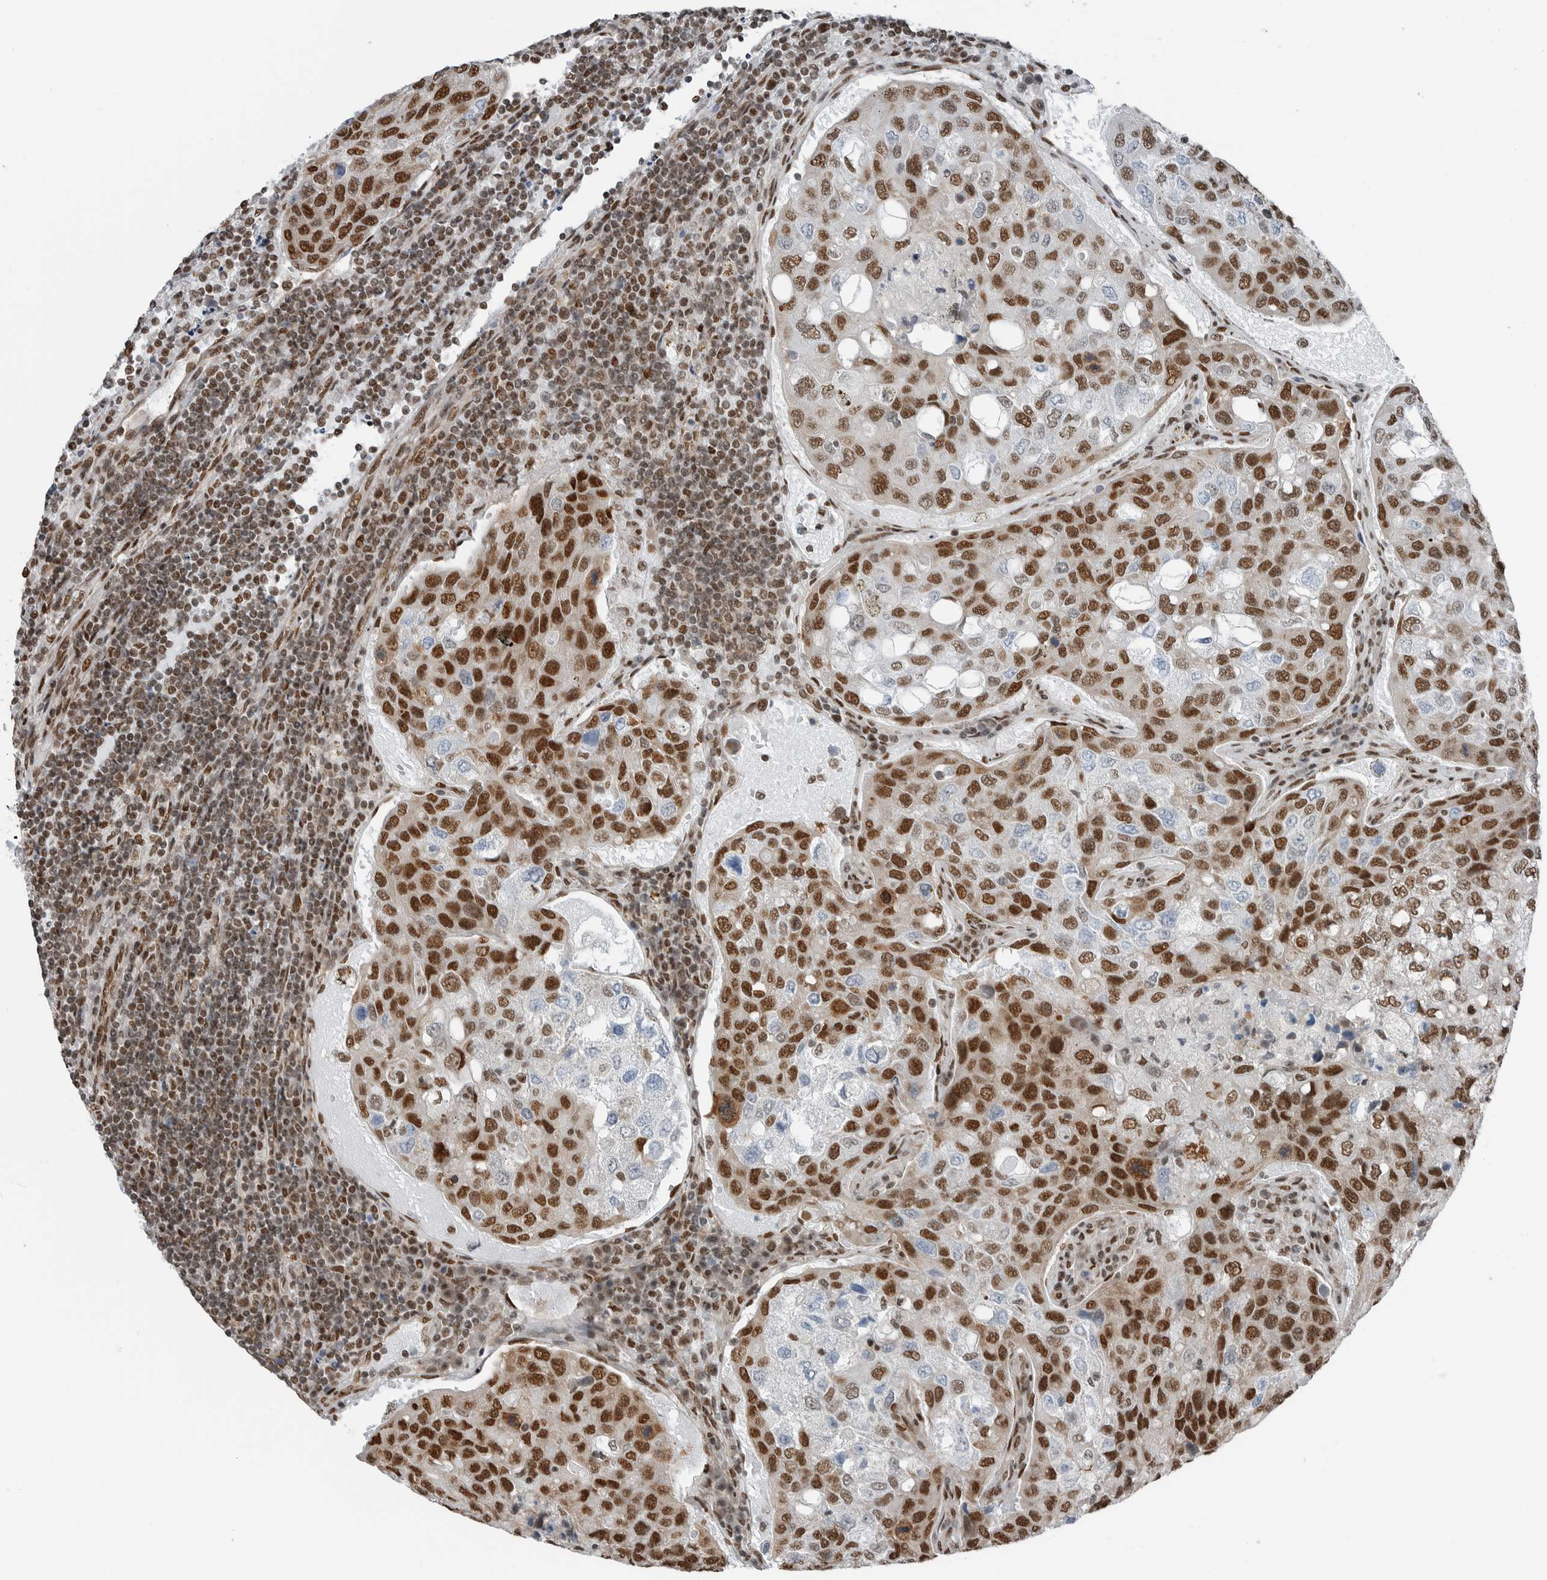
{"staining": {"intensity": "strong", "quantity": ">75%", "location": "nuclear"}, "tissue": "urothelial cancer", "cell_type": "Tumor cells", "image_type": "cancer", "snomed": [{"axis": "morphology", "description": "Urothelial carcinoma, High grade"}, {"axis": "topography", "description": "Lymph node"}, {"axis": "topography", "description": "Urinary bladder"}], "caption": "This histopathology image demonstrates IHC staining of human high-grade urothelial carcinoma, with high strong nuclear expression in about >75% of tumor cells.", "gene": "BLZF1", "patient": {"sex": "male", "age": 51}}